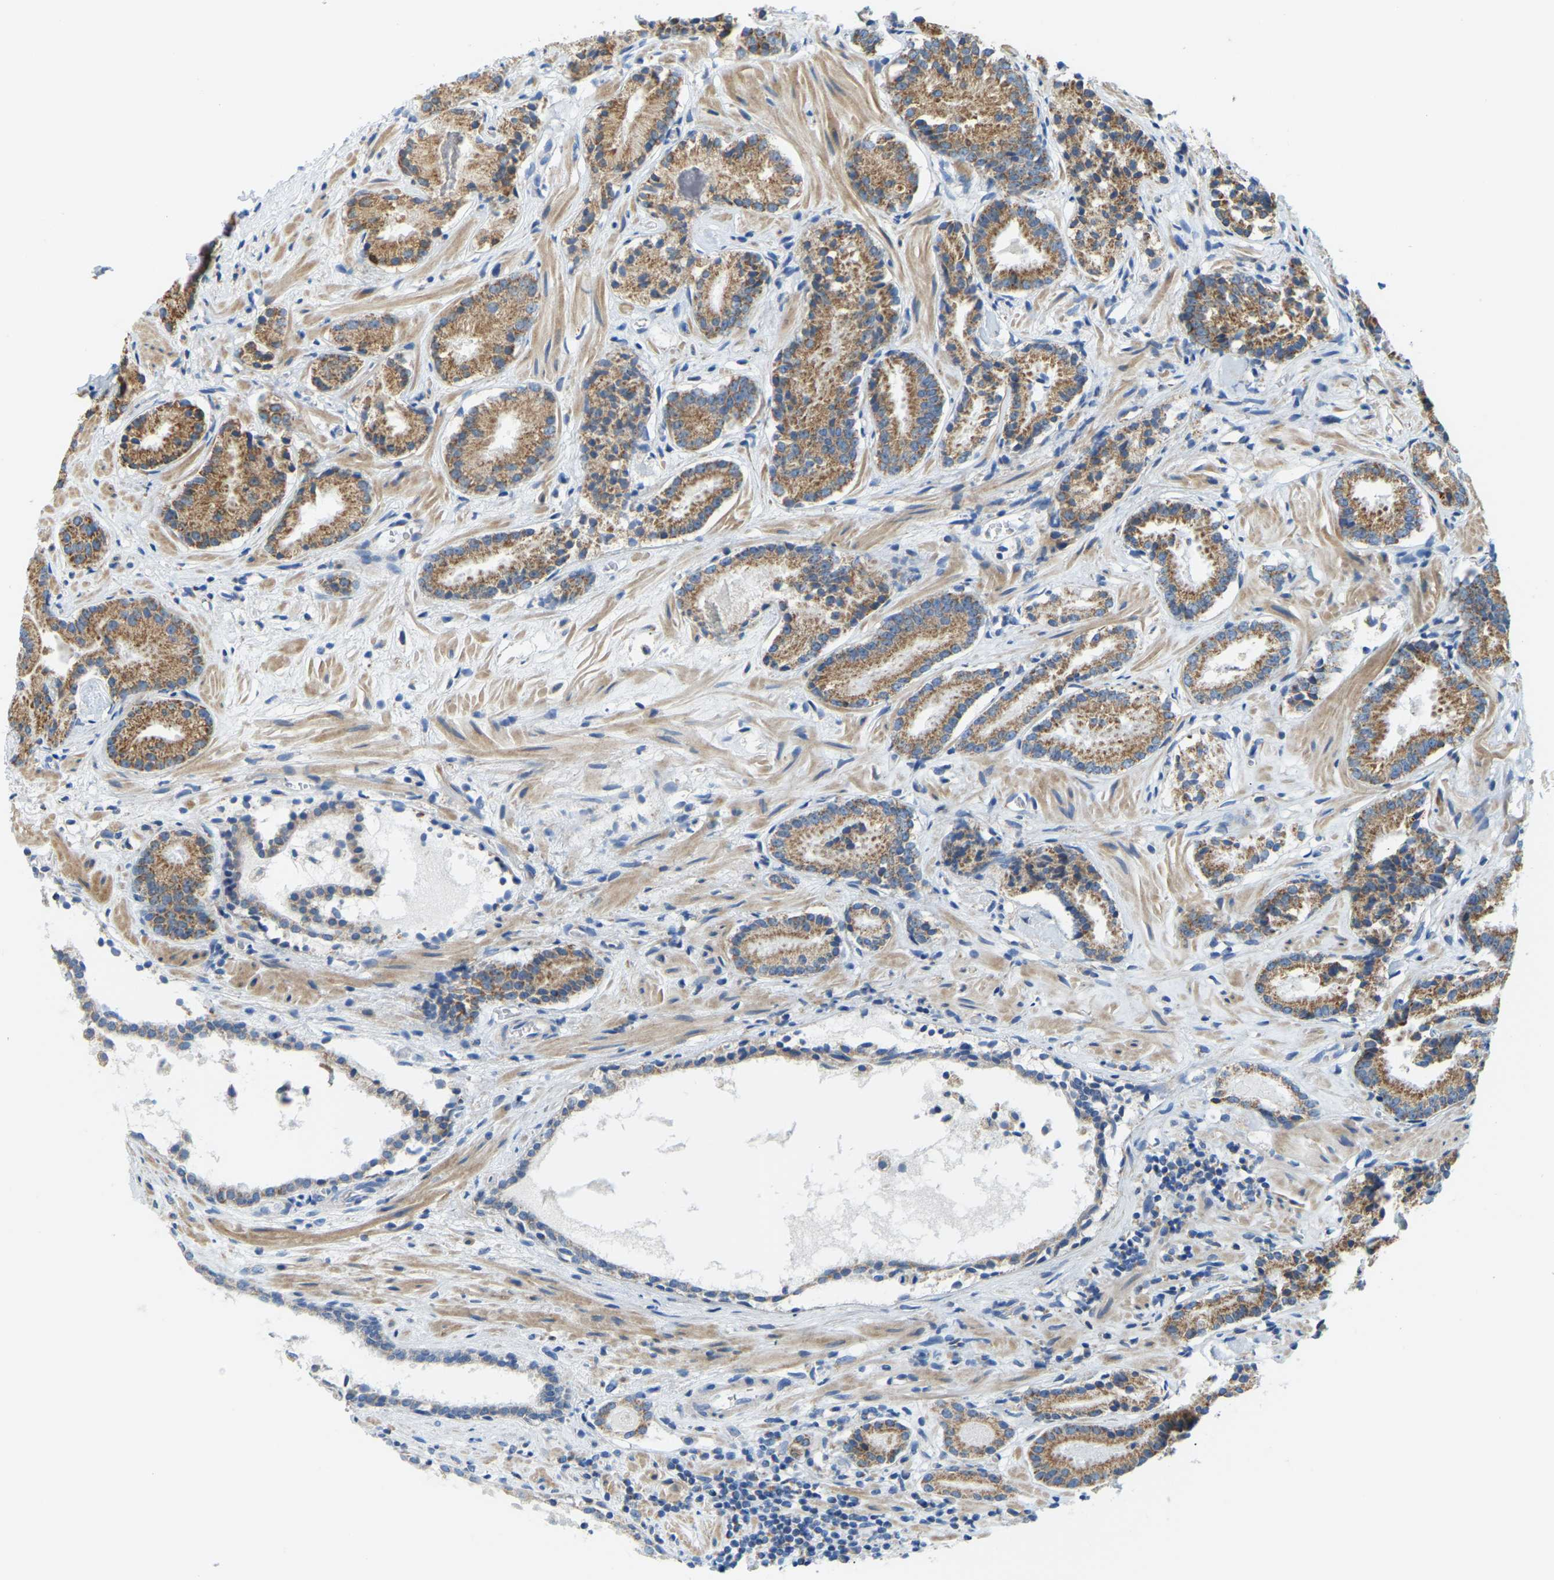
{"staining": {"intensity": "moderate", "quantity": ">75%", "location": "cytoplasmic/membranous"}, "tissue": "prostate cancer", "cell_type": "Tumor cells", "image_type": "cancer", "snomed": [{"axis": "morphology", "description": "Adenocarcinoma, Low grade"}, {"axis": "topography", "description": "Prostate"}], "caption": "Prostate low-grade adenocarcinoma stained with a brown dye exhibits moderate cytoplasmic/membranous positive staining in approximately >75% of tumor cells.", "gene": "GDA", "patient": {"sex": "male", "age": 51}}